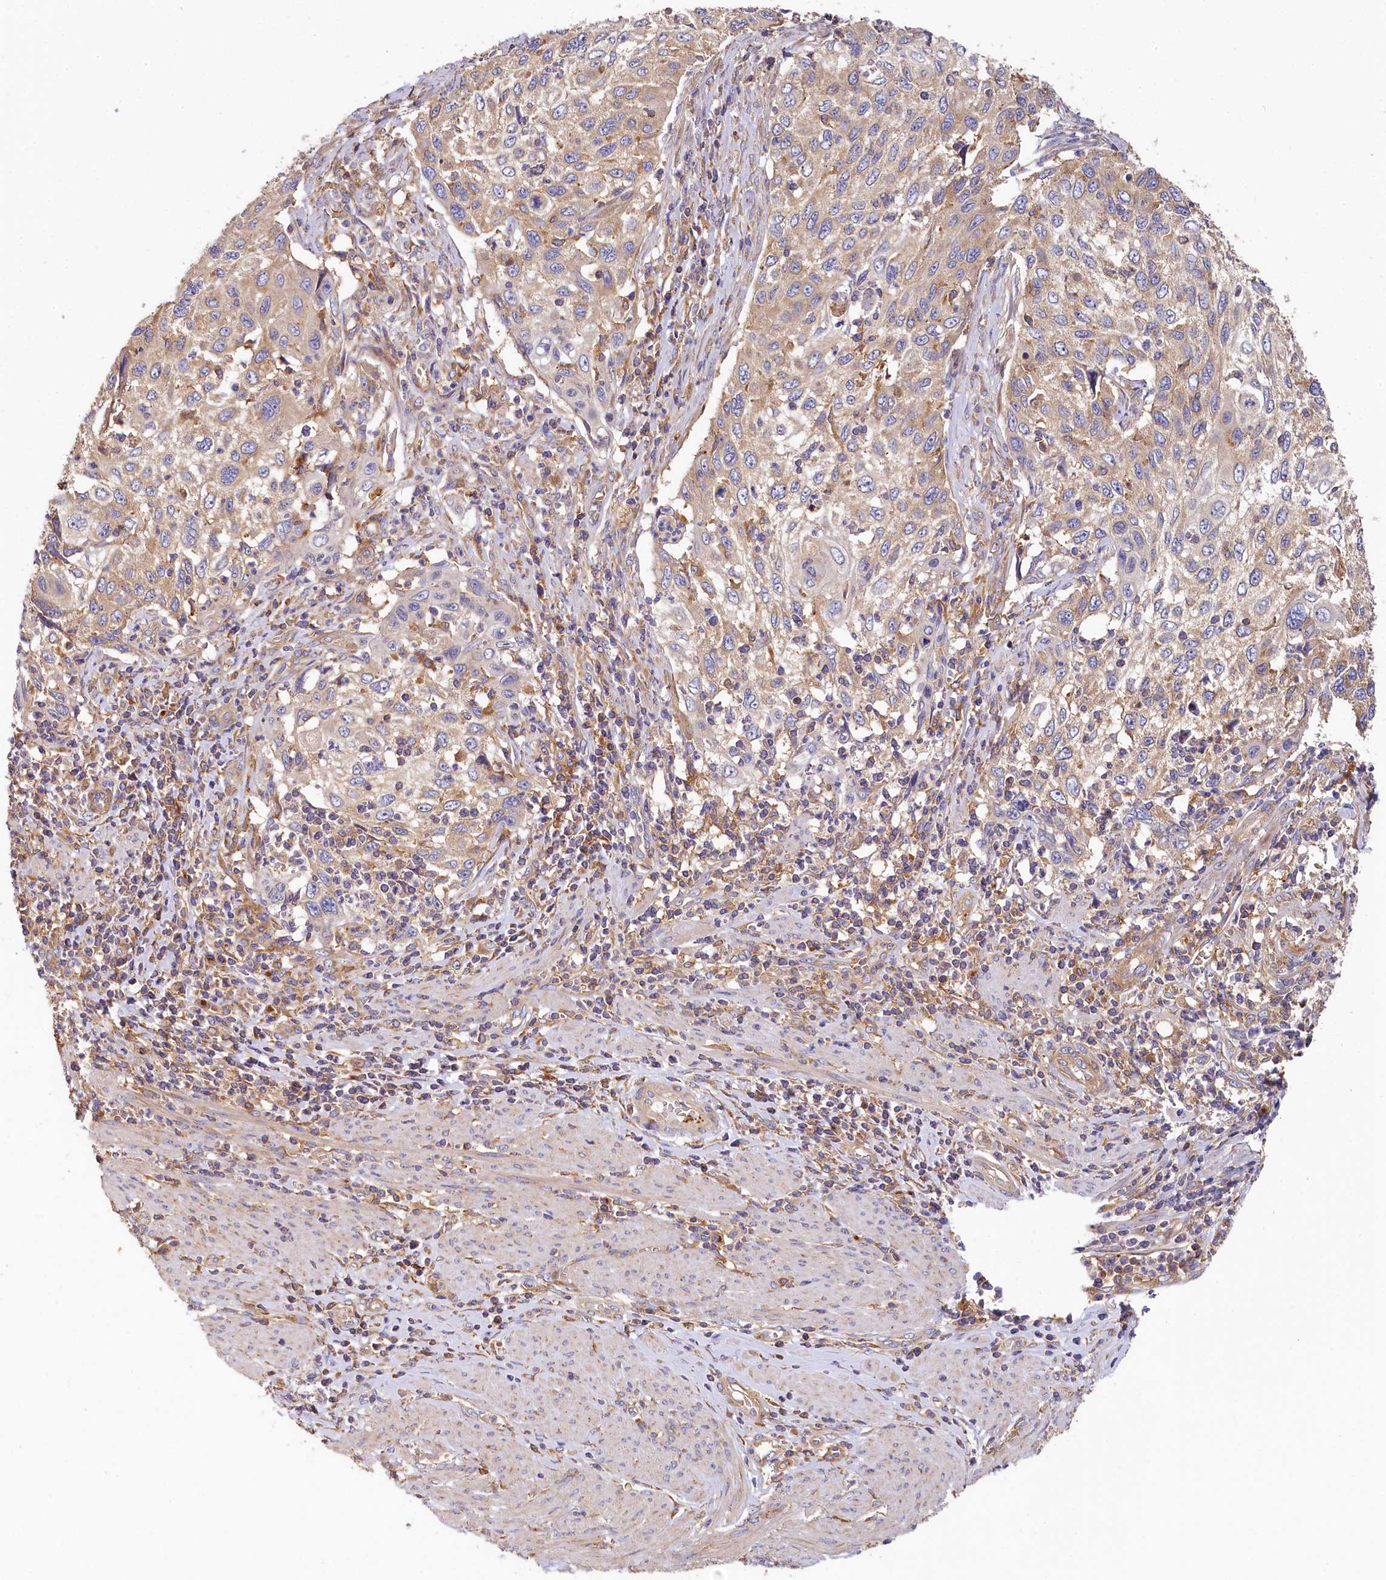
{"staining": {"intensity": "weak", "quantity": "<25%", "location": "cytoplasmic/membranous"}, "tissue": "cervical cancer", "cell_type": "Tumor cells", "image_type": "cancer", "snomed": [{"axis": "morphology", "description": "Squamous cell carcinoma, NOS"}, {"axis": "topography", "description": "Cervix"}], "caption": "This is a photomicrograph of immunohistochemistry (IHC) staining of cervical cancer, which shows no staining in tumor cells.", "gene": "PPIP5K1", "patient": {"sex": "female", "age": 70}}